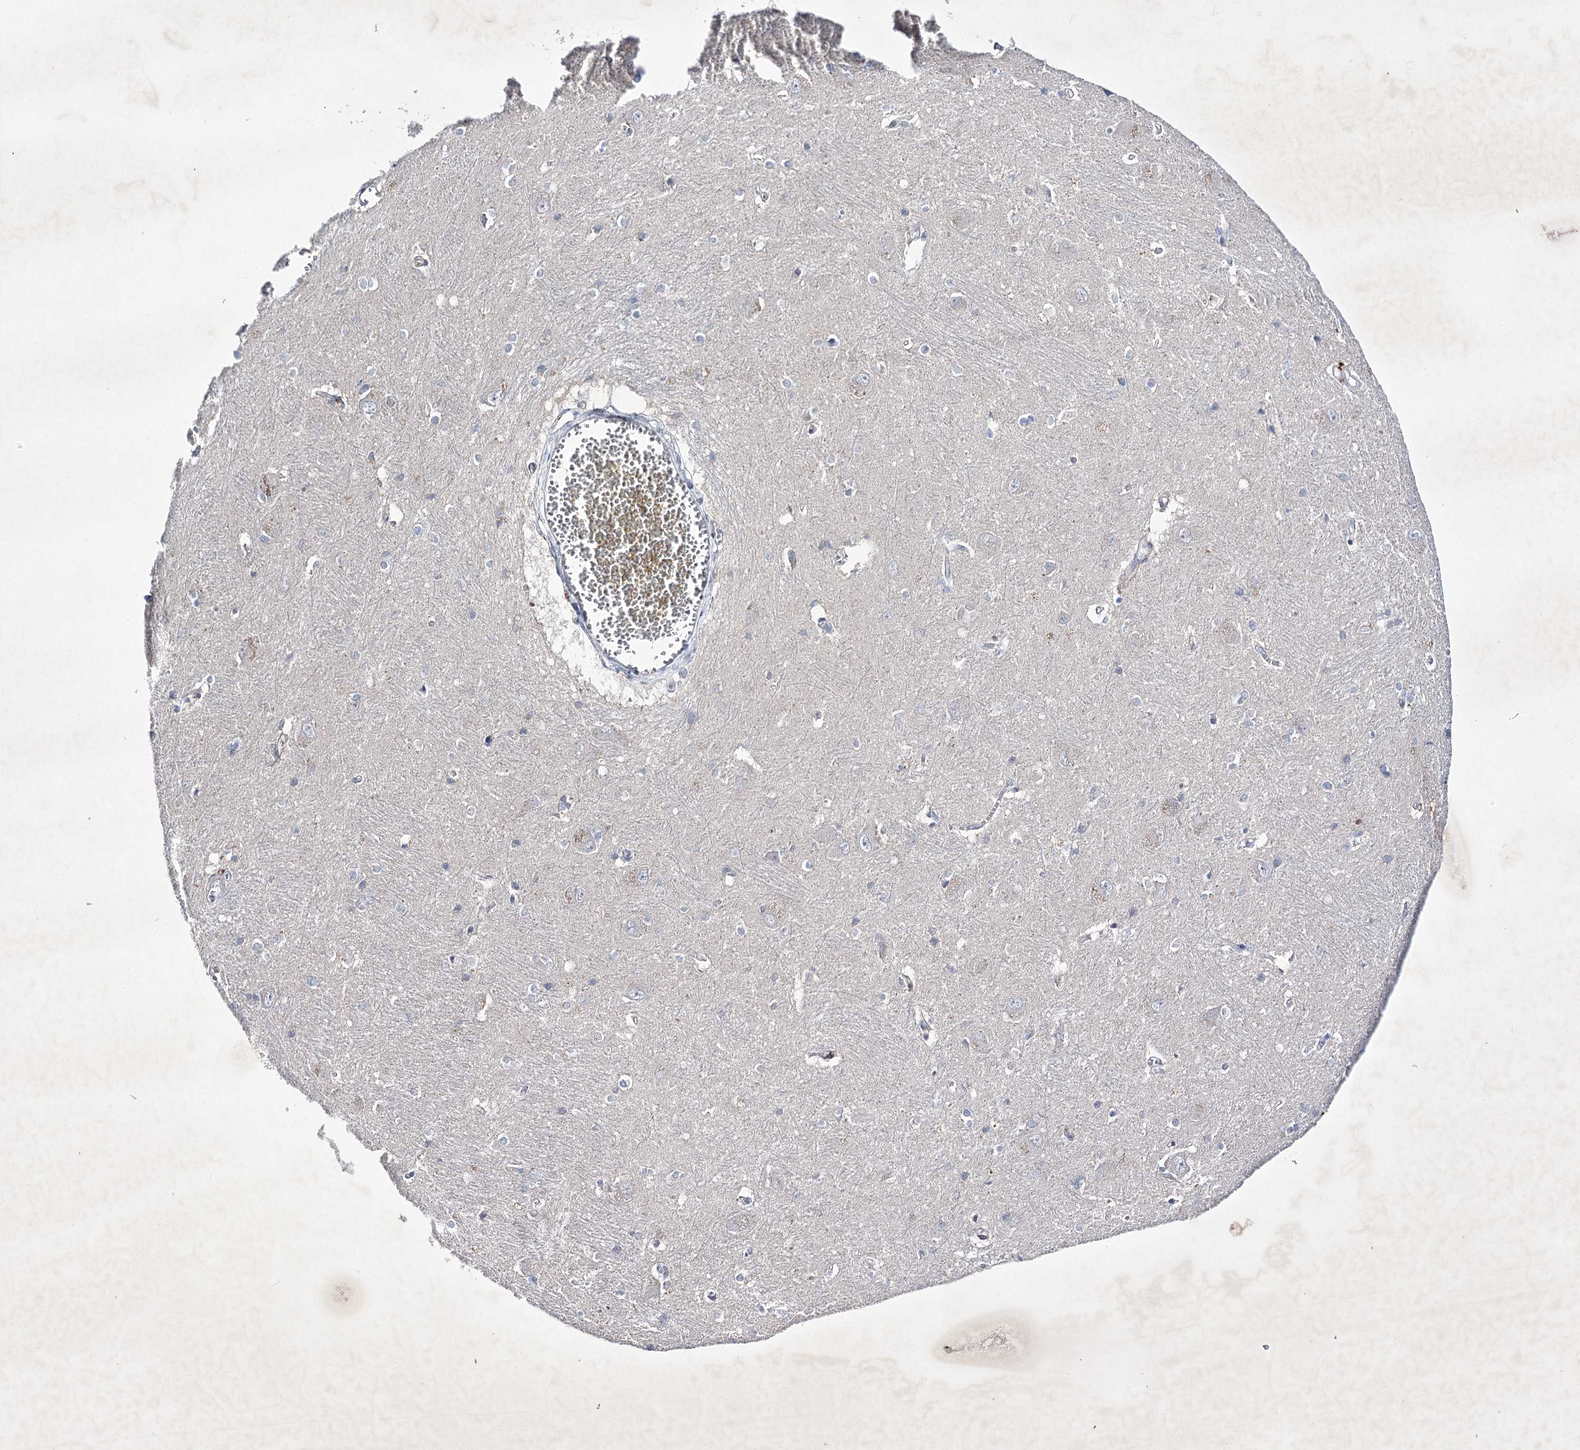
{"staining": {"intensity": "weak", "quantity": "<25%", "location": "cytoplasmic/membranous"}, "tissue": "caudate", "cell_type": "Glial cells", "image_type": "normal", "snomed": [{"axis": "morphology", "description": "Normal tissue, NOS"}, {"axis": "topography", "description": "Lateral ventricle wall"}], "caption": "High magnification brightfield microscopy of benign caudate stained with DAB (3,3'-diaminobenzidine) (brown) and counterstained with hematoxylin (blue): glial cells show no significant expression.", "gene": "COX15", "patient": {"sex": "male", "age": 37}}